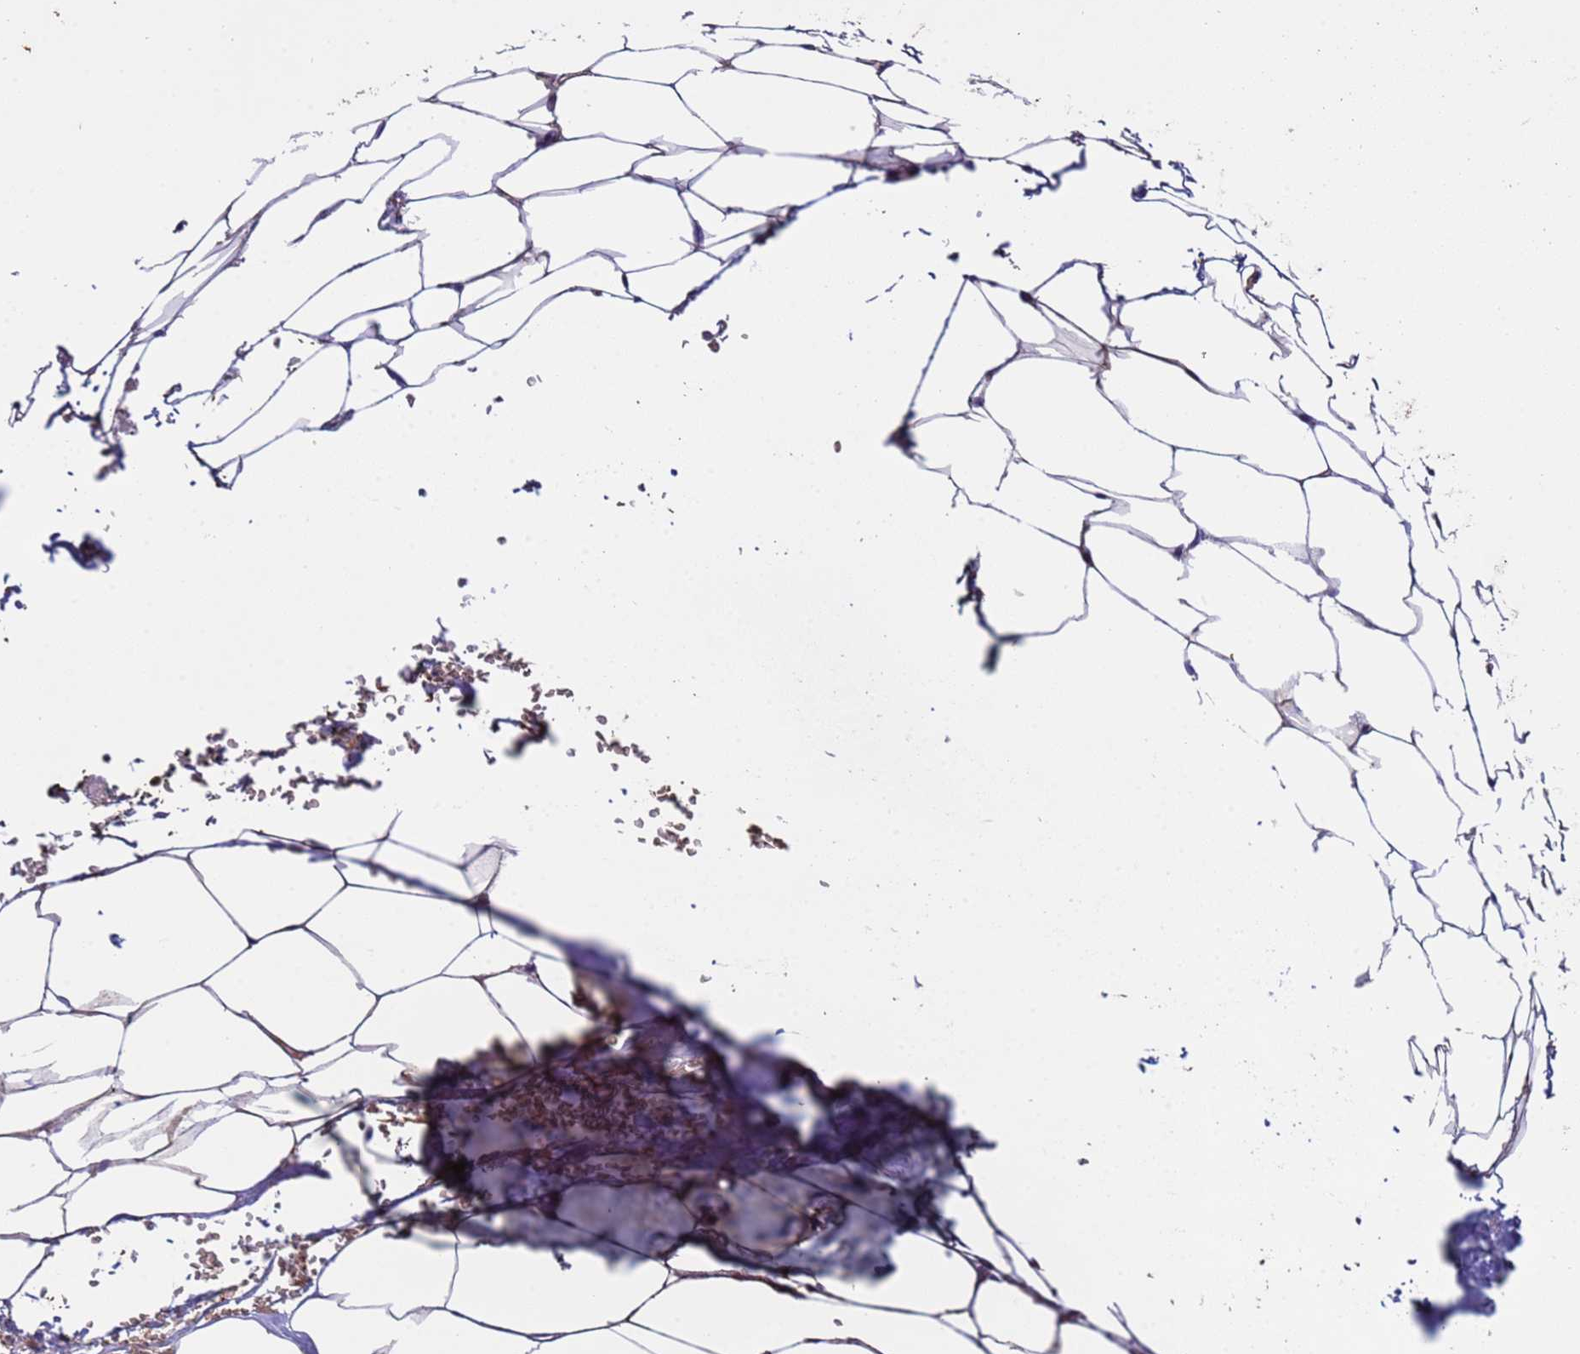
{"staining": {"intensity": "negative", "quantity": "none", "location": "none"}, "tissue": "adipose tissue", "cell_type": "Adipocytes", "image_type": "normal", "snomed": [{"axis": "morphology", "description": "Normal tissue, NOS"}, {"axis": "morphology", "description": "Adenocarcinoma, Low grade"}, {"axis": "topography", "description": "Prostate"}, {"axis": "topography", "description": "Peripheral nerve tissue"}], "caption": "High power microscopy micrograph of an immunohistochemistry micrograph of unremarkable adipose tissue, revealing no significant staining in adipocytes.", "gene": "ZNF248", "patient": {"sex": "male", "age": 63}}